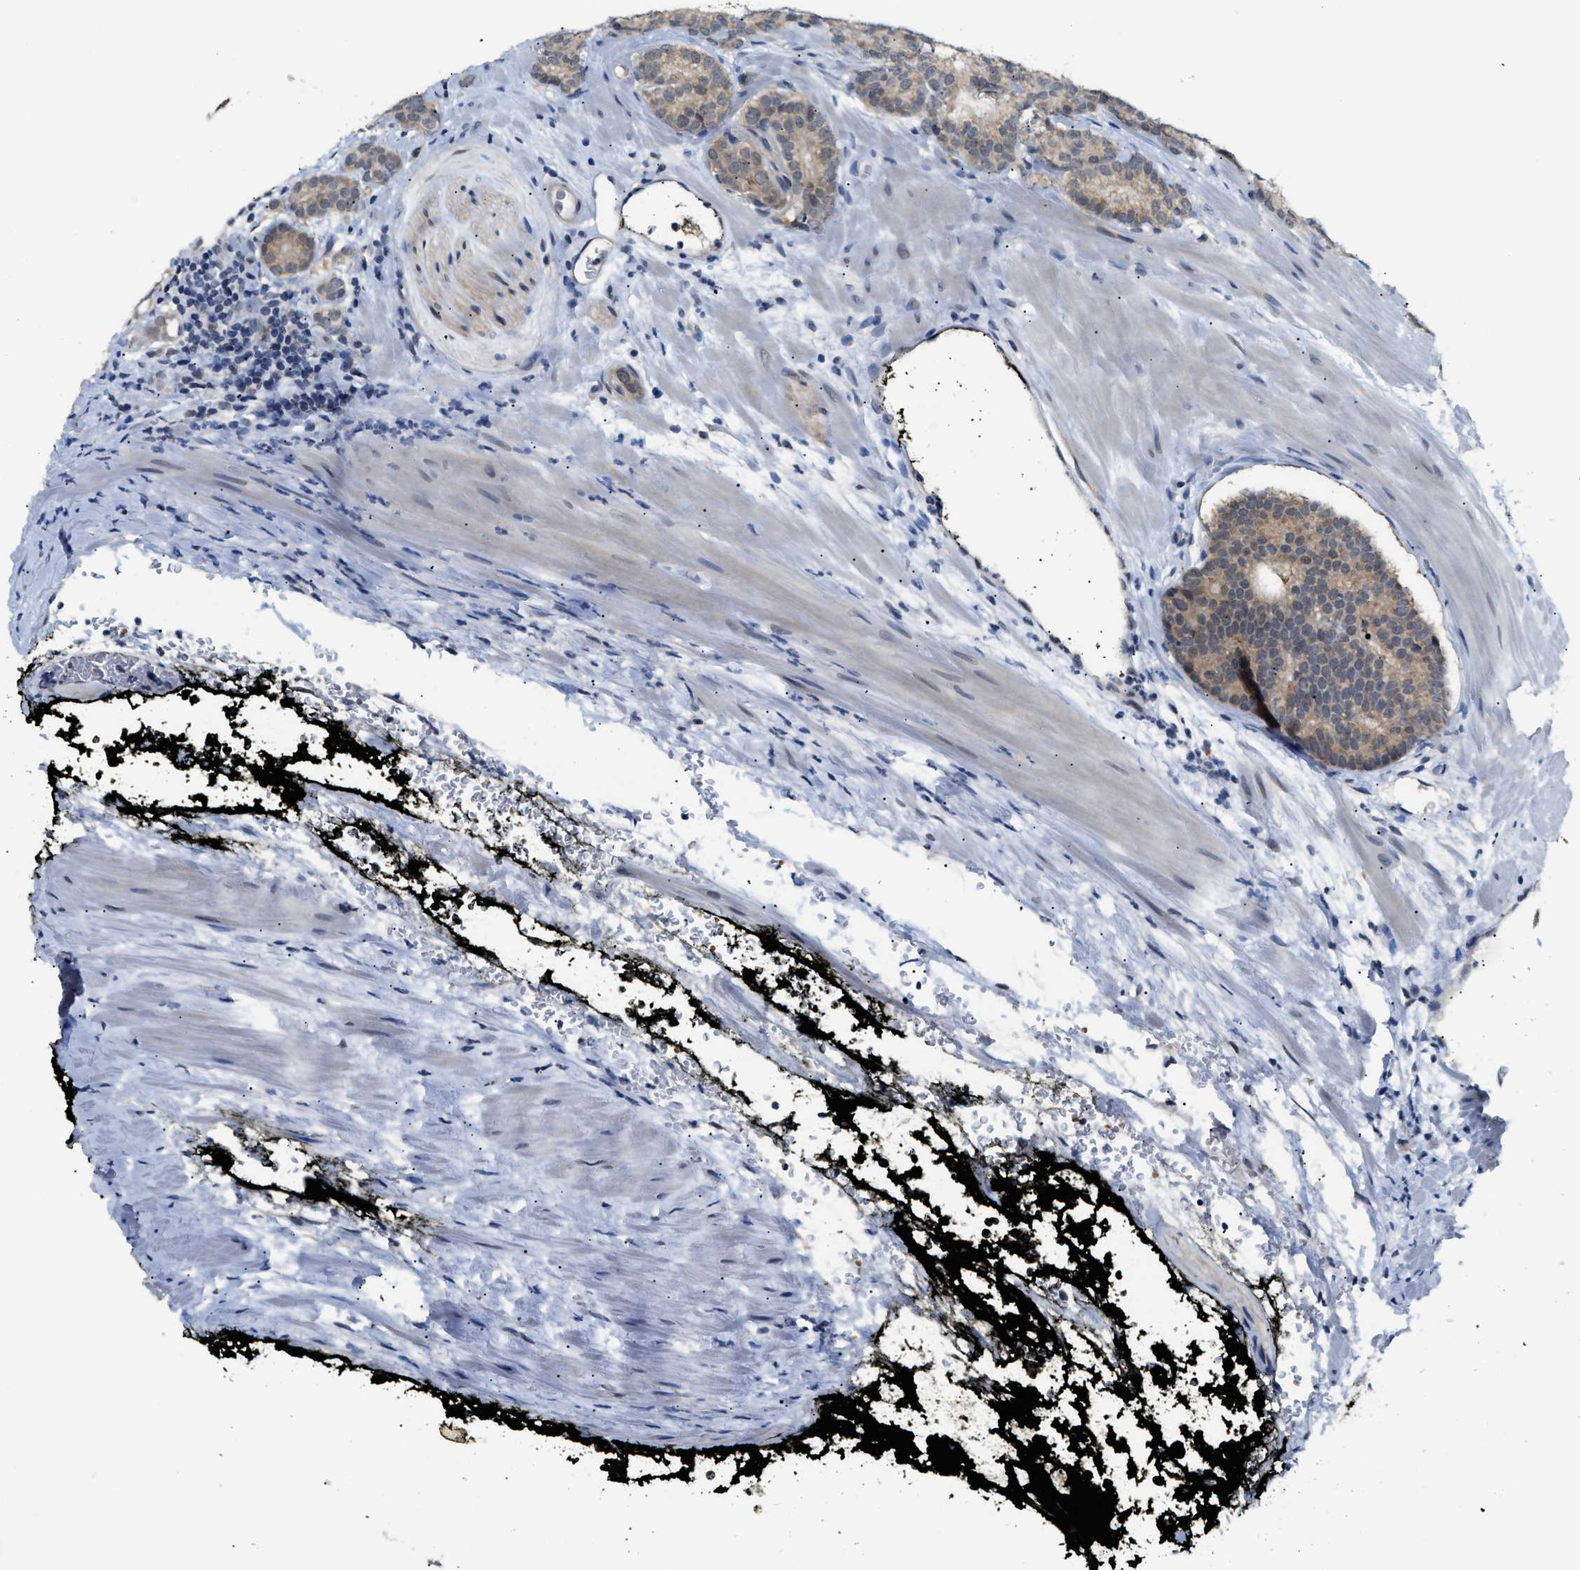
{"staining": {"intensity": "weak", "quantity": ">75%", "location": "cytoplasmic/membranous"}, "tissue": "prostate cancer", "cell_type": "Tumor cells", "image_type": "cancer", "snomed": [{"axis": "morphology", "description": "Adenocarcinoma, High grade"}, {"axis": "topography", "description": "Prostate"}], "caption": "The photomicrograph demonstrates staining of prostate cancer, revealing weak cytoplasmic/membranous protein expression (brown color) within tumor cells.", "gene": "PSAT1", "patient": {"sex": "male", "age": 61}}